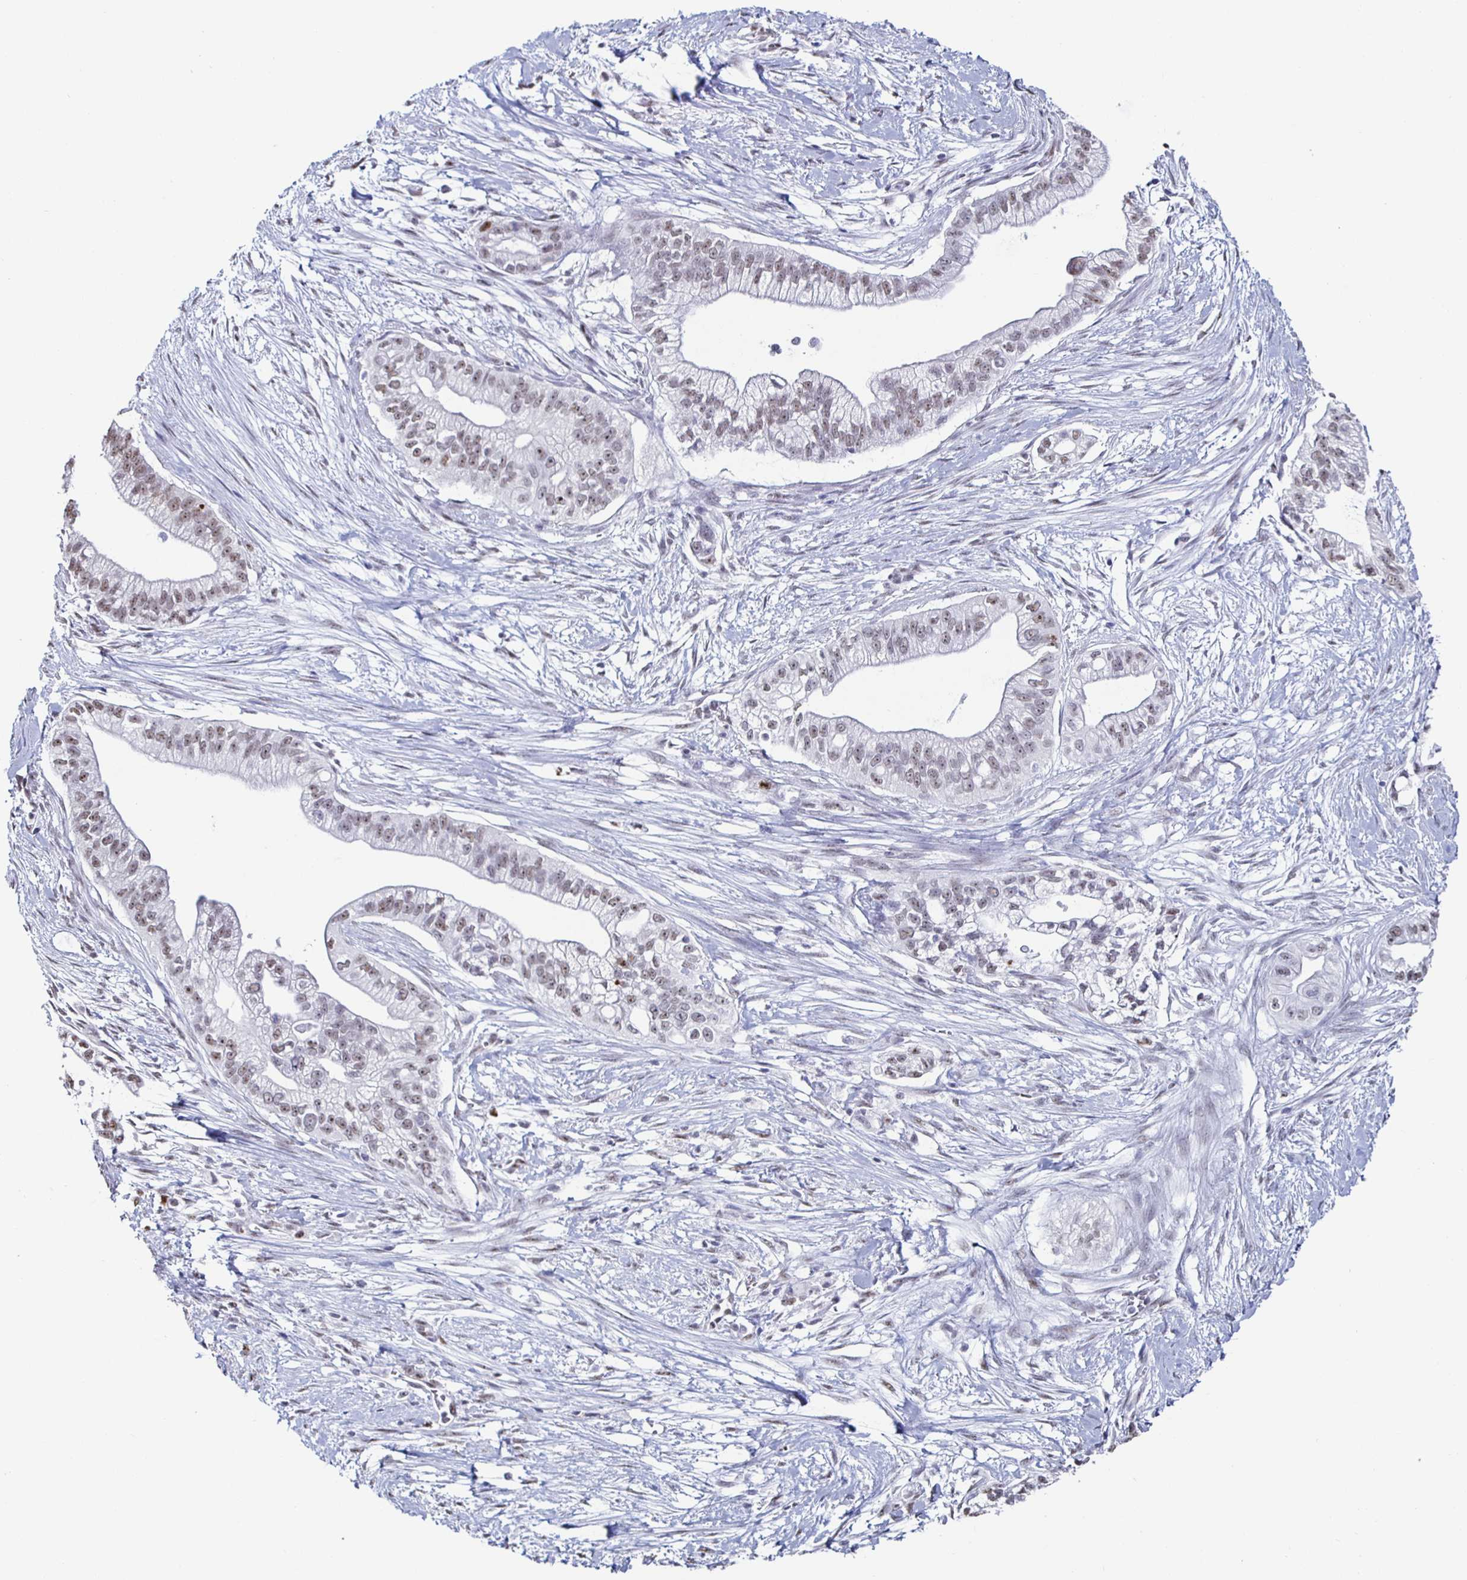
{"staining": {"intensity": "weak", "quantity": "25%-75%", "location": "nuclear"}, "tissue": "pancreatic cancer", "cell_type": "Tumor cells", "image_type": "cancer", "snomed": [{"axis": "morphology", "description": "Adenocarcinoma, NOS"}, {"axis": "topography", "description": "Pancreas"}], "caption": "This is an image of immunohistochemistry (IHC) staining of pancreatic adenocarcinoma, which shows weak staining in the nuclear of tumor cells.", "gene": "DDX39B", "patient": {"sex": "male", "age": 70}}